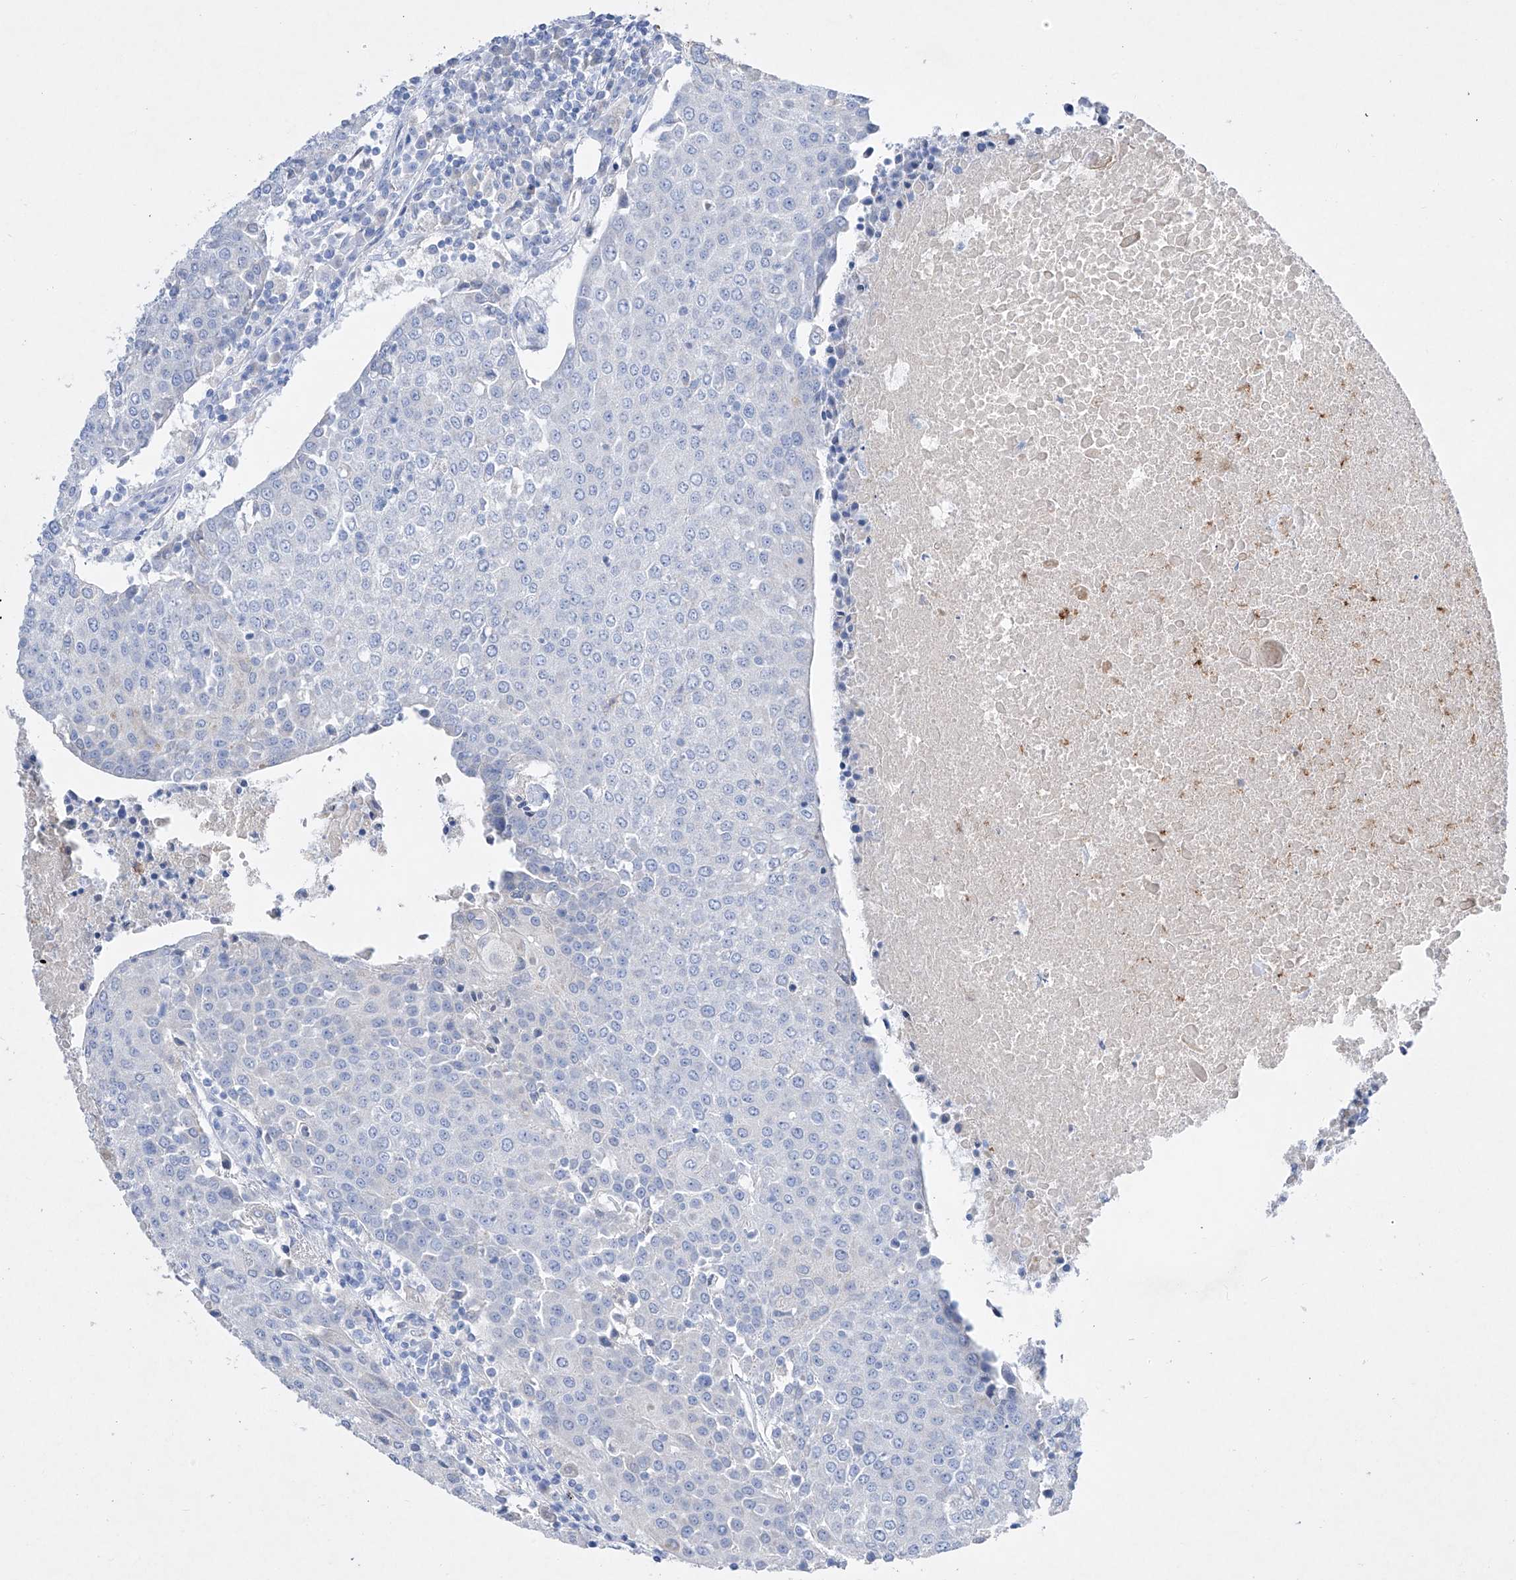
{"staining": {"intensity": "negative", "quantity": "none", "location": "none"}, "tissue": "urothelial cancer", "cell_type": "Tumor cells", "image_type": "cancer", "snomed": [{"axis": "morphology", "description": "Urothelial carcinoma, High grade"}, {"axis": "topography", "description": "Urinary bladder"}], "caption": "Micrograph shows no protein positivity in tumor cells of urothelial cancer tissue.", "gene": "TM7SF2", "patient": {"sex": "female", "age": 85}}